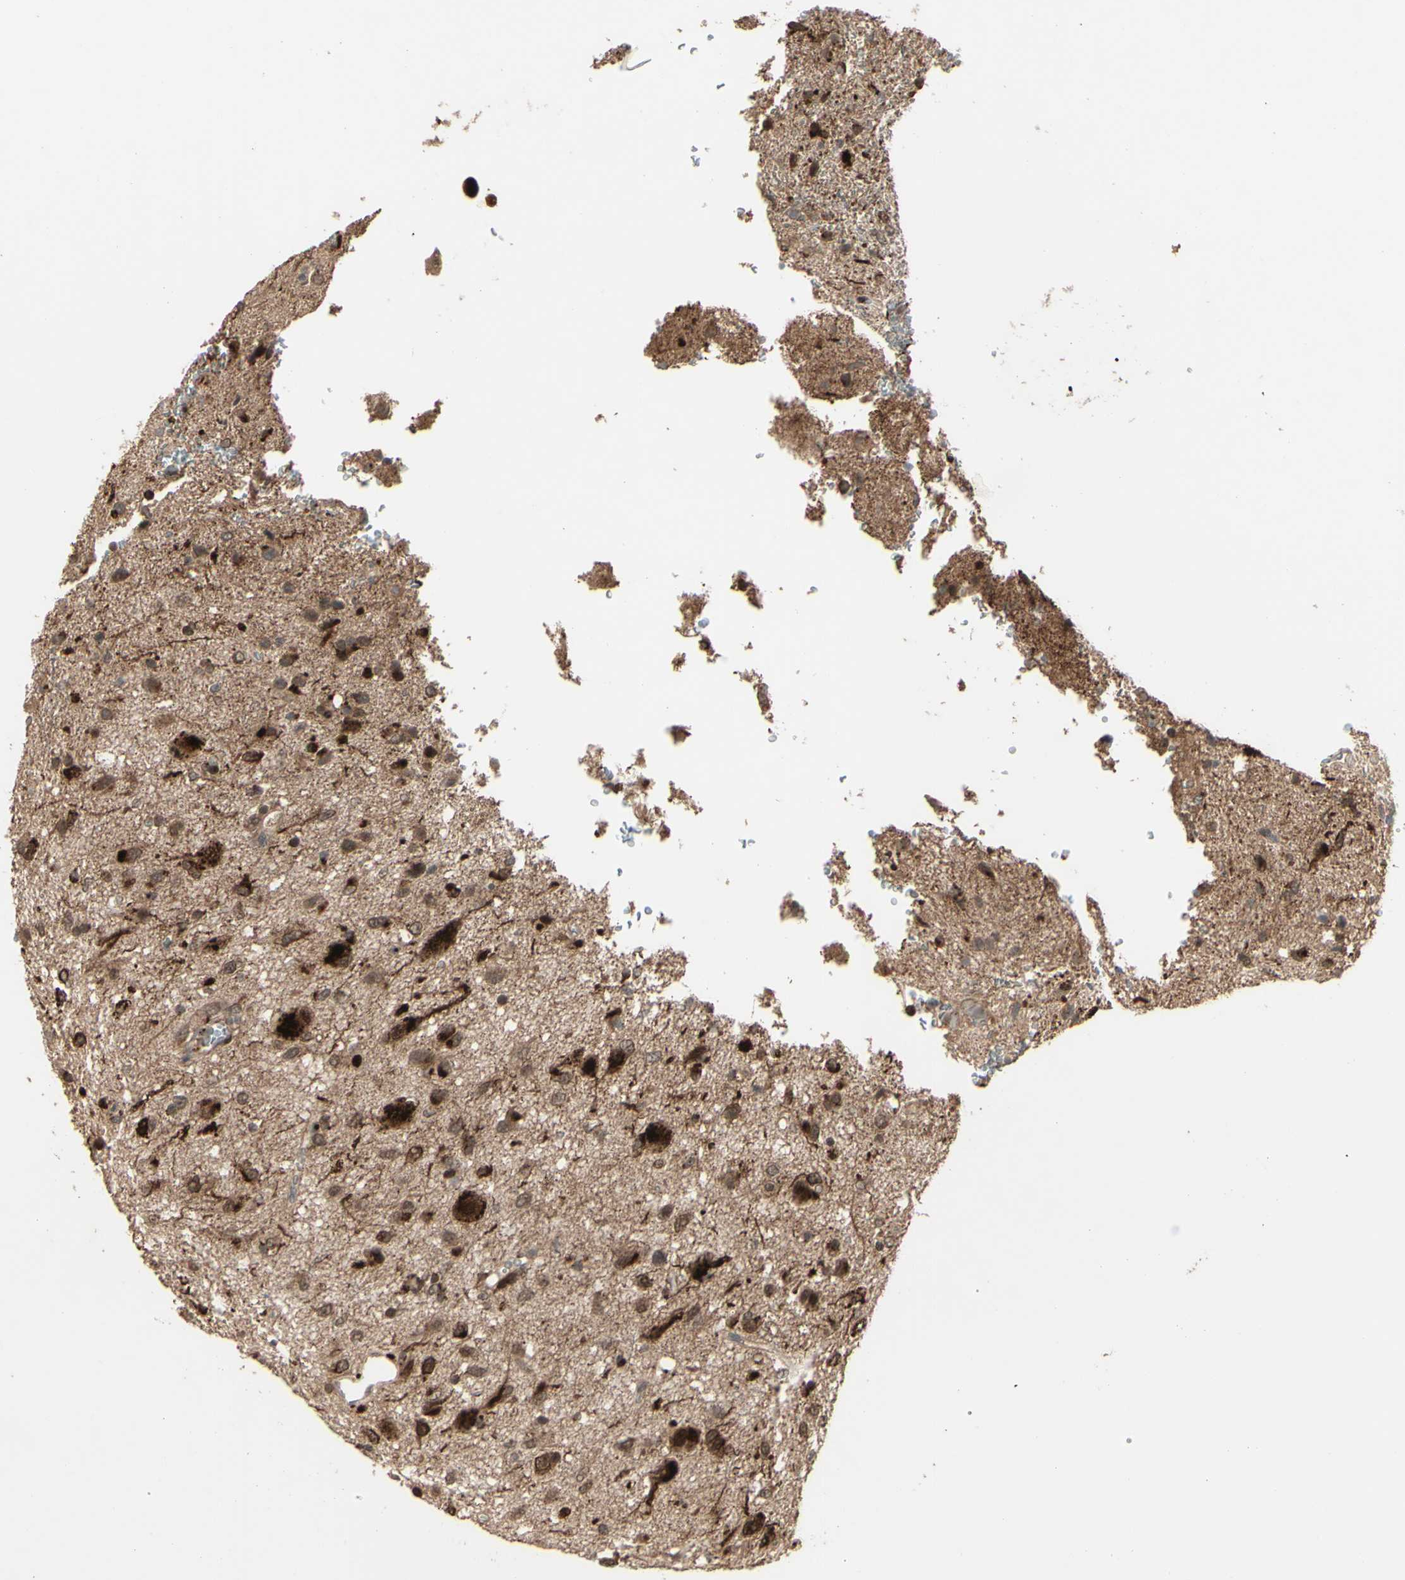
{"staining": {"intensity": "strong", "quantity": ">75%", "location": "cytoplasmic/membranous,nuclear"}, "tissue": "glioma", "cell_type": "Tumor cells", "image_type": "cancer", "snomed": [{"axis": "morphology", "description": "Glioma, malignant, Low grade"}, {"axis": "topography", "description": "Brain"}], "caption": "Protein expression analysis of human malignant low-grade glioma reveals strong cytoplasmic/membranous and nuclear positivity in about >75% of tumor cells.", "gene": "MLF2", "patient": {"sex": "male", "age": 77}}